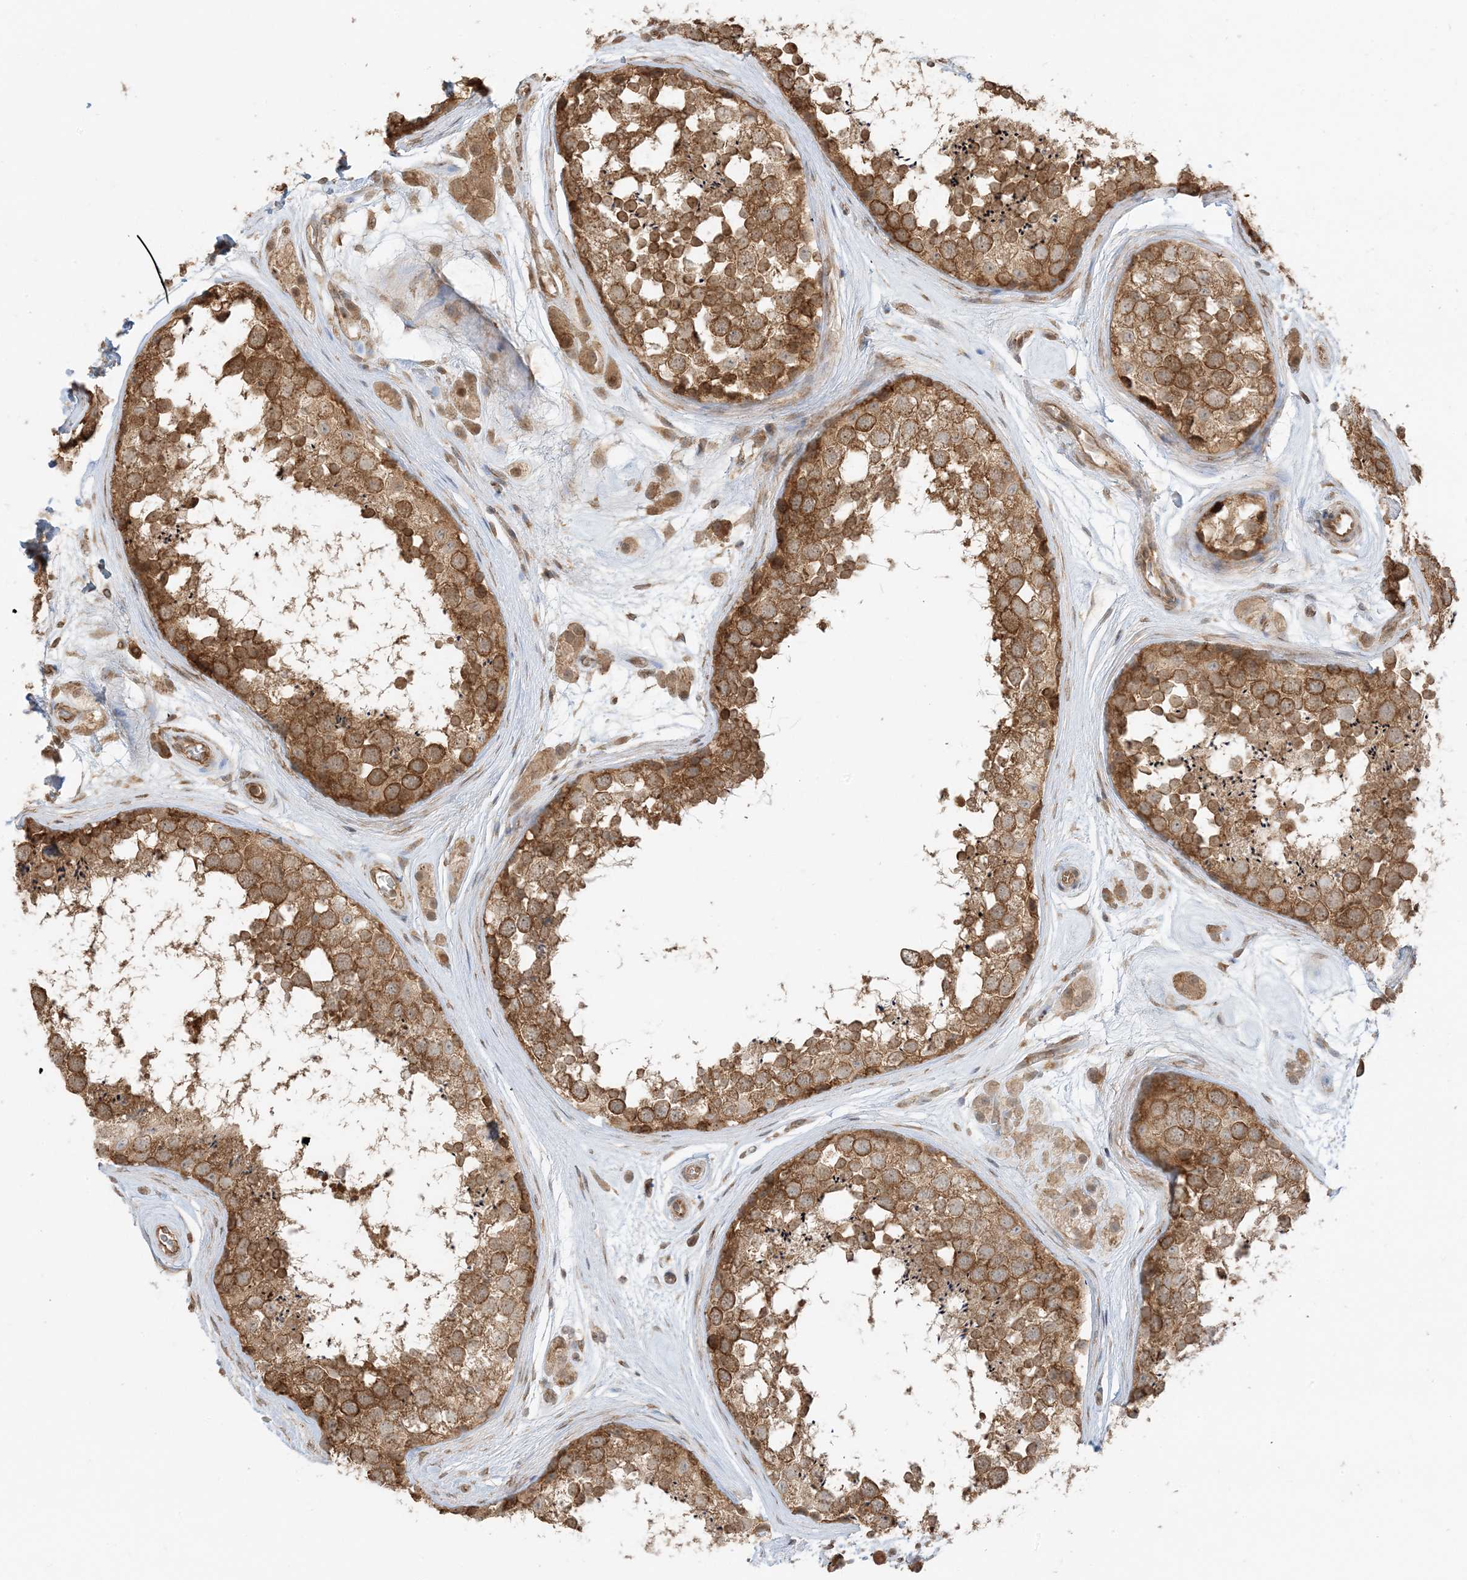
{"staining": {"intensity": "moderate", "quantity": ">75%", "location": "cytoplasmic/membranous"}, "tissue": "testis", "cell_type": "Cells in seminiferous ducts", "image_type": "normal", "snomed": [{"axis": "morphology", "description": "Normal tissue, NOS"}, {"axis": "topography", "description": "Testis"}], "caption": "Immunohistochemical staining of unremarkable testis demonstrates >75% levels of moderate cytoplasmic/membranous protein positivity in approximately >75% of cells in seminiferous ducts.", "gene": "UBAP2L", "patient": {"sex": "male", "age": 56}}